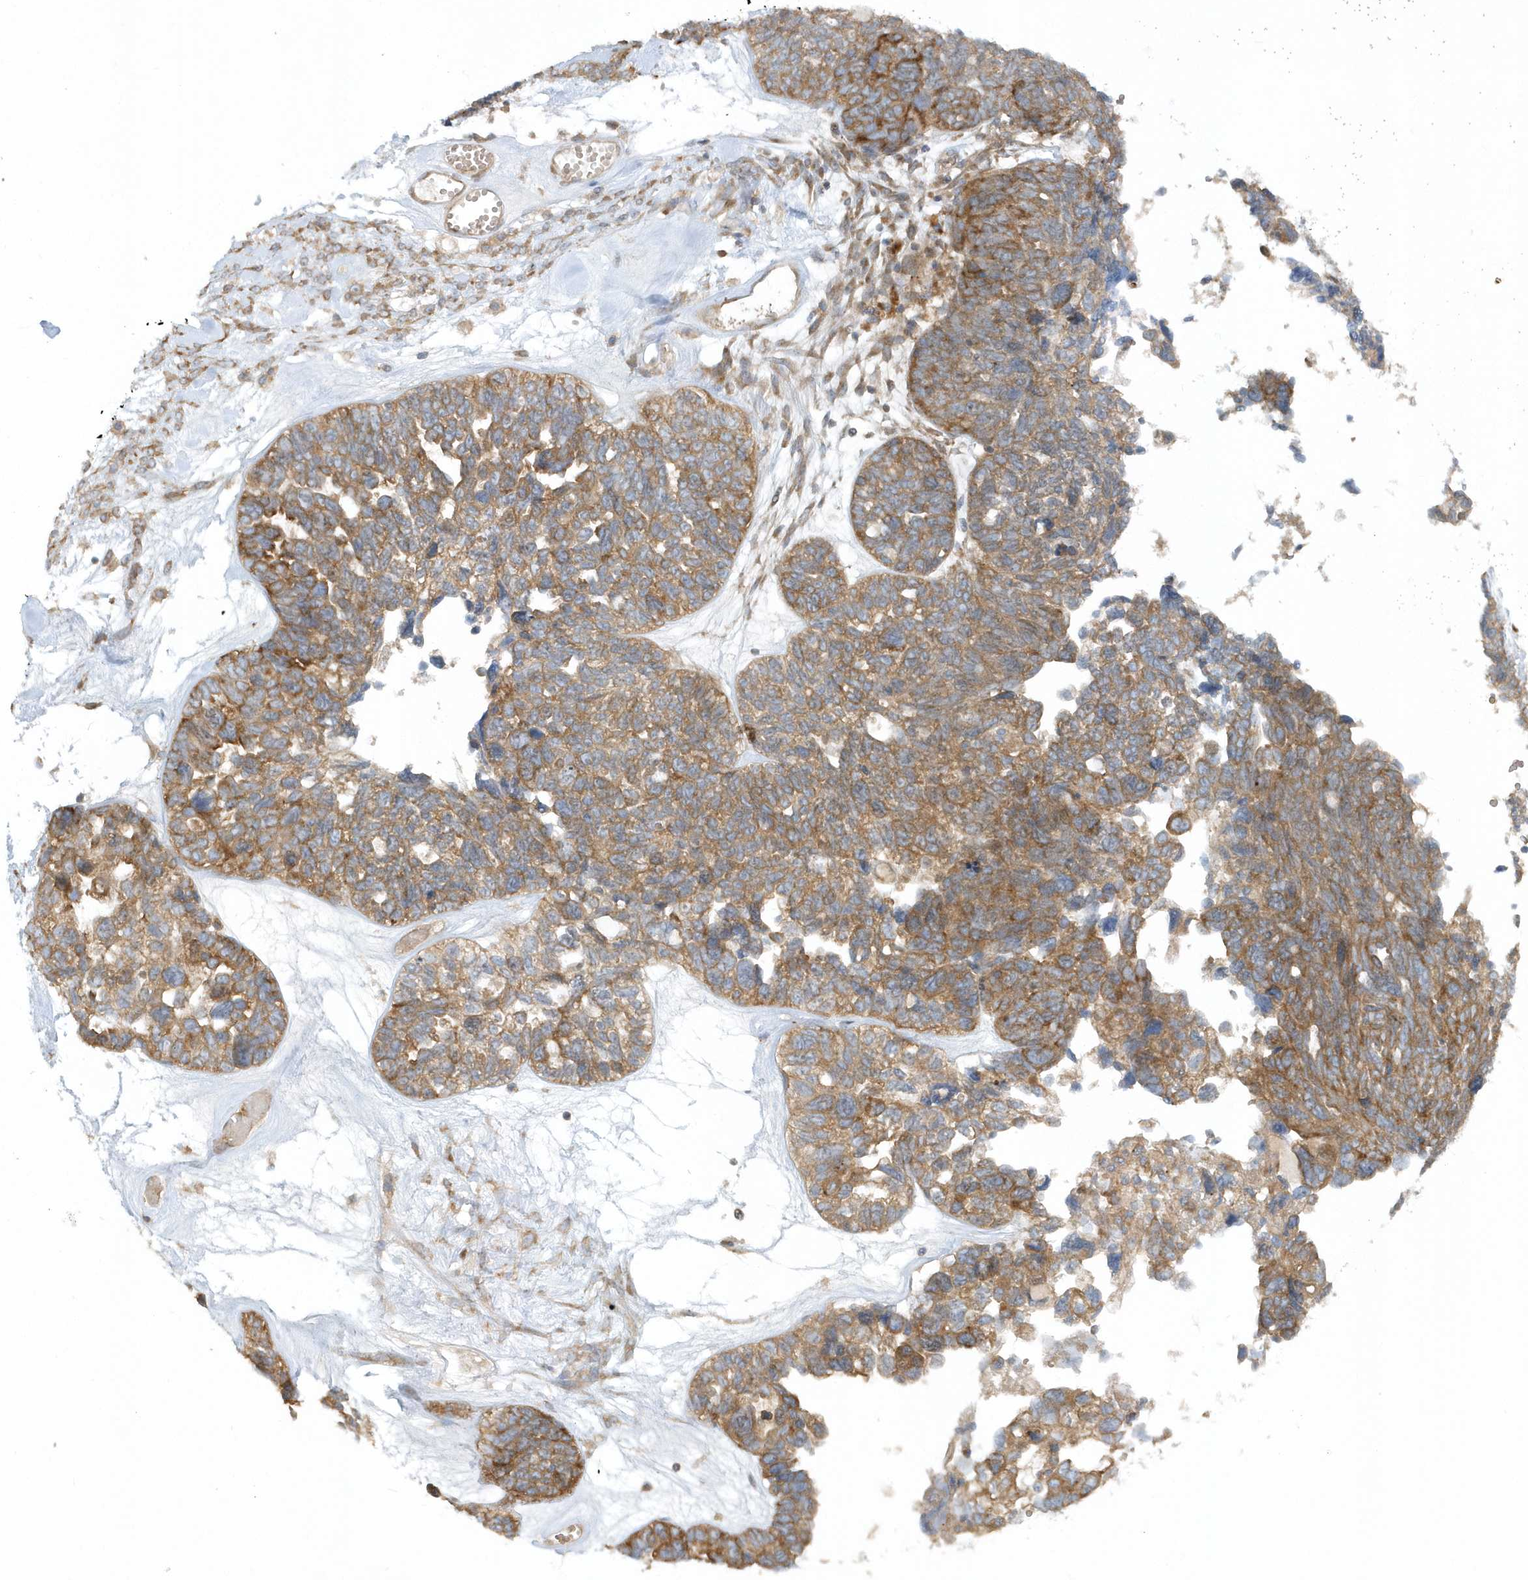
{"staining": {"intensity": "moderate", "quantity": ">75%", "location": "cytoplasmic/membranous"}, "tissue": "ovarian cancer", "cell_type": "Tumor cells", "image_type": "cancer", "snomed": [{"axis": "morphology", "description": "Cystadenocarcinoma, serous, NOS"}, {"axis": "topography", "description": "Ovary"}], "caption": "The immunohistochemical stain labels moderate cytoplasmic/membranous positivity in tumor cells of ovarian cancer tissue.", "gene": "CNOT10", "patient": {"sex": "female", "age": 79}}